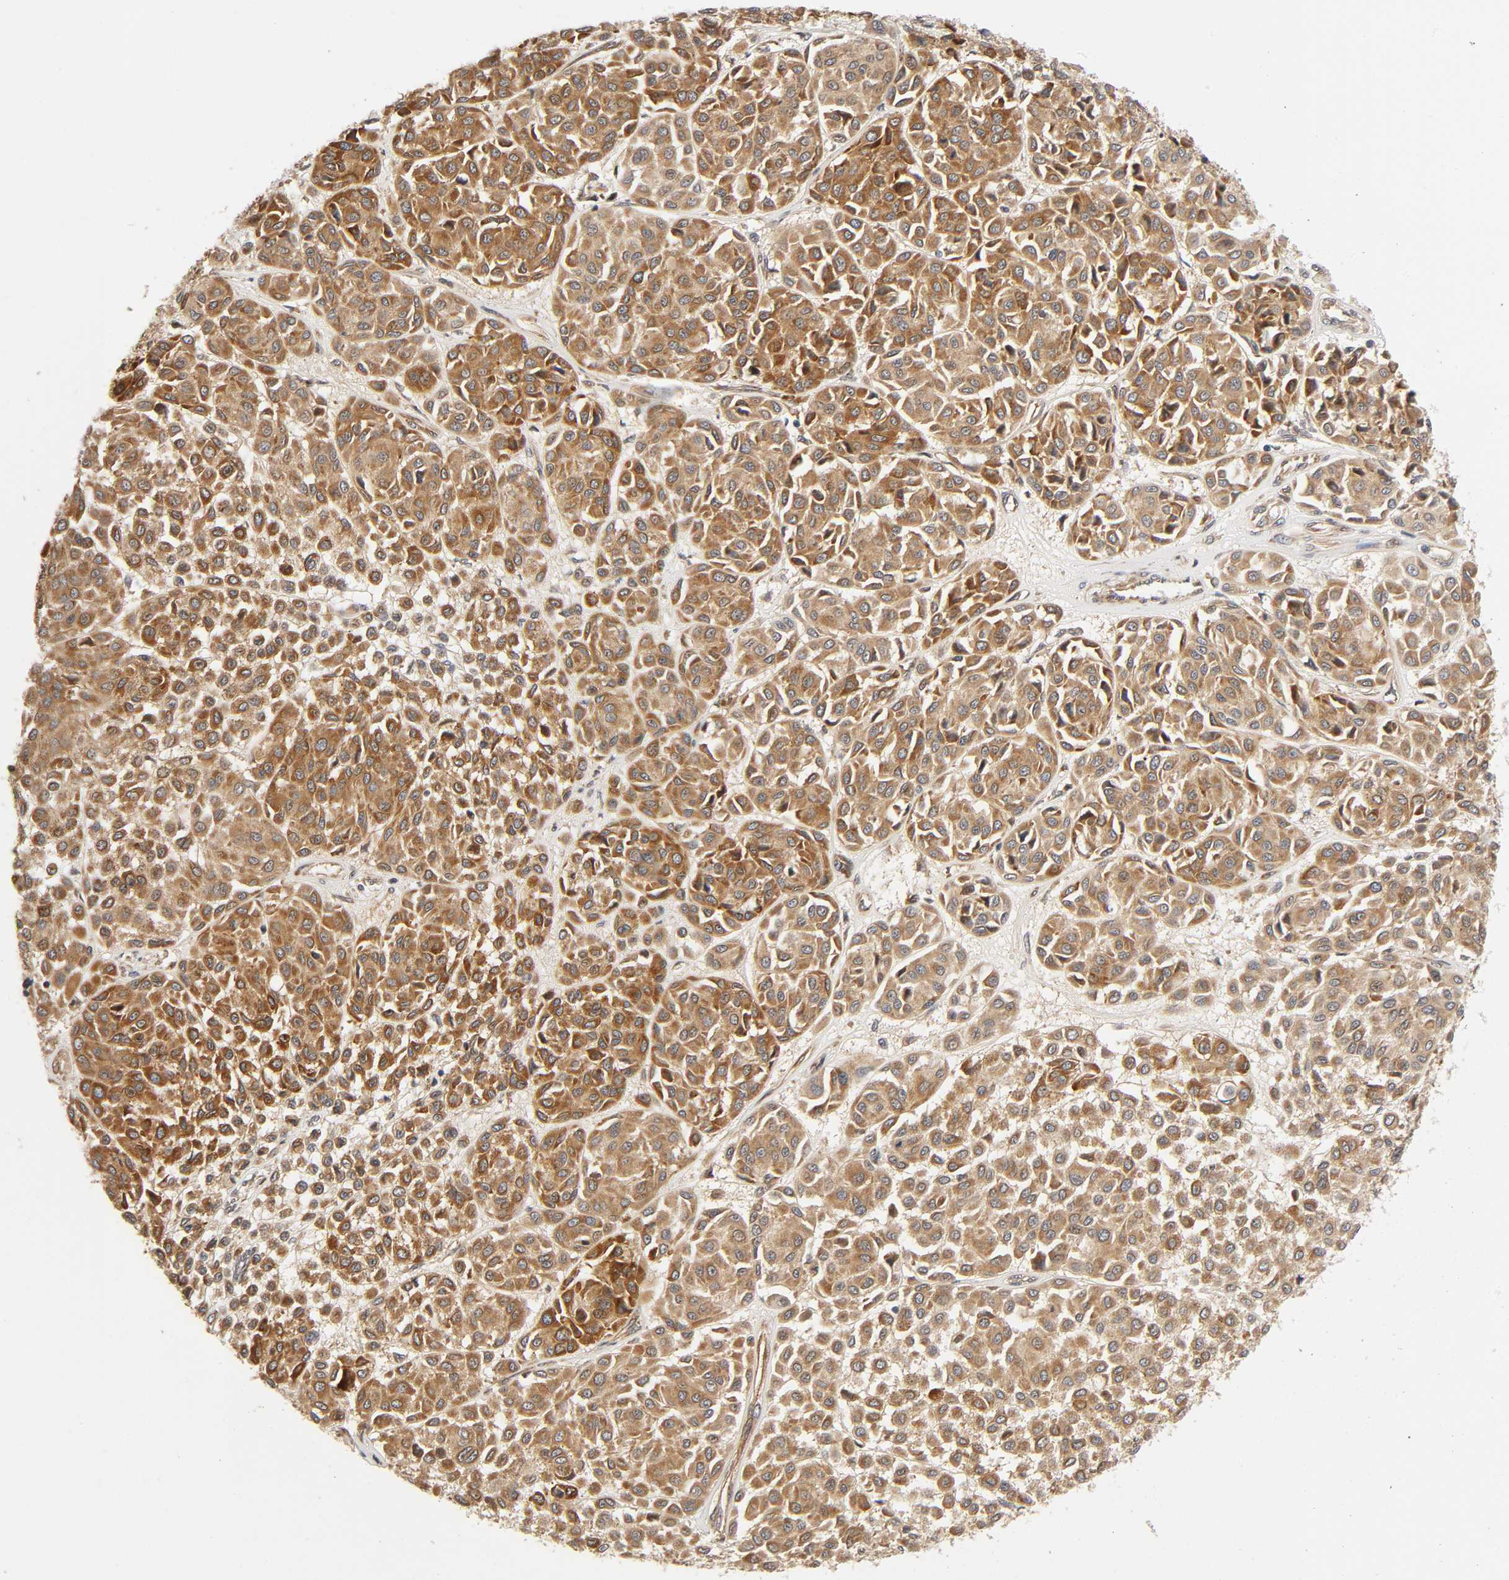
{"staining": {"intensity": "moderate", "quantity": ">75%", "location": "cytoplasmic/membranous"}, "tissue": "melanoma", "cell_type": "Tumor cells", "image_type": "cancer", "snomed": [{"axis": "morphology", "description": "Malignant melanoma, Metastatic site"}, {"axis": "topography", "description": "Soft tissue"}], "caption": "Malignant melanoma (metastatic site) stained for a protein (brown) displays moderate cytoplasmic/membranous positive positivity in about >75% of tumor cells.", "gene": "IQCJ-SCHIP1", "patient": {"sex": "male", "age": 41}}